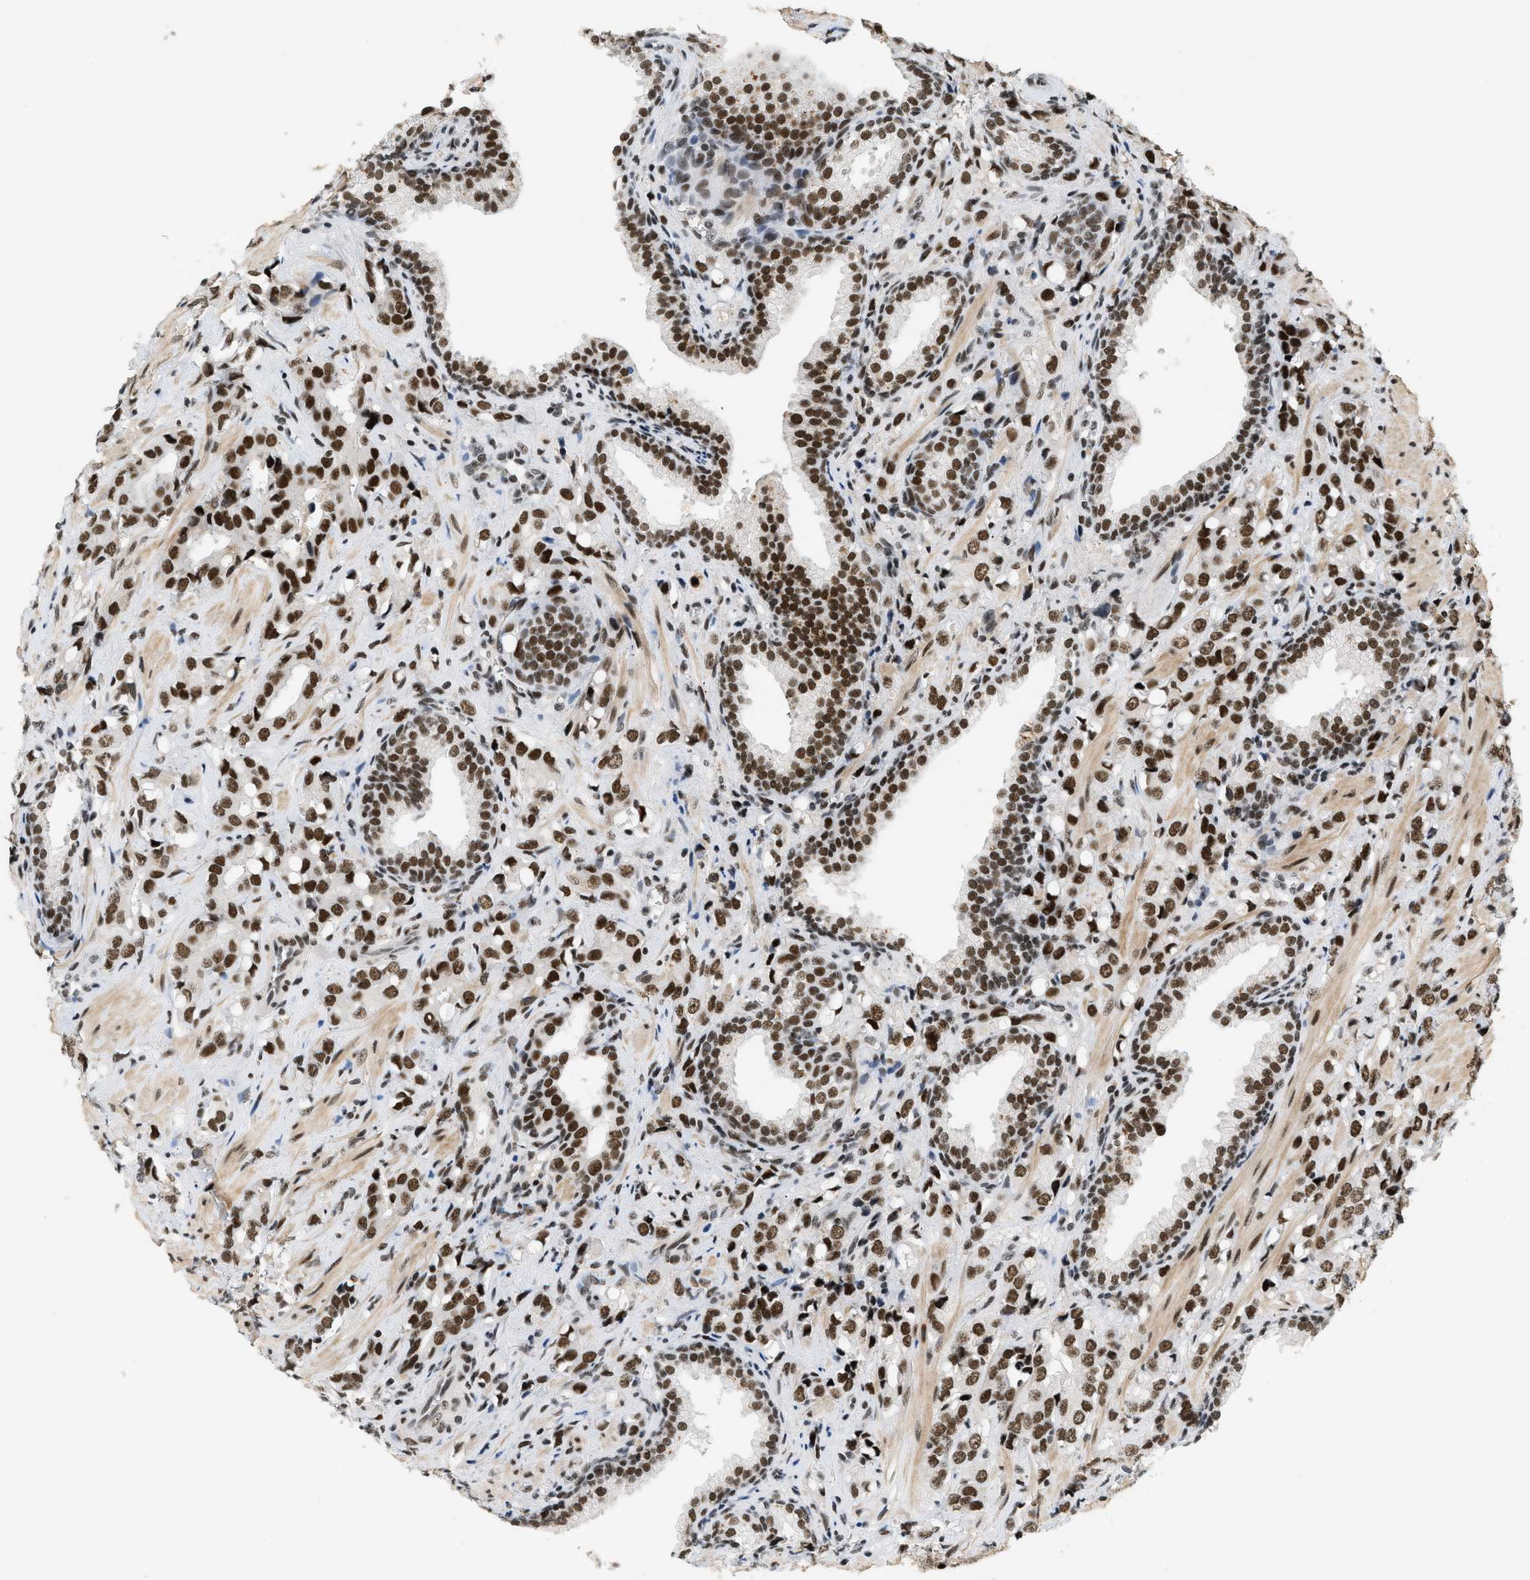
{"staining": {"intensity": "strong", "quantity": ">75%", "location": "nuclear"}, "tissue": "prostate cancer", "cell_type": "Tumor cells", "image_type": "cancer", "snomed": [{"axis": "morphology", "description": "Adenocarcinoma, High grade"}, {"axis": "topography", "description": "Prostate"}], "caption": "Prostate adenocarcinoma (high-grade) stained with DAB (3,3'-diaminobenzidine) immunohistochemistry displays high levels of strong nuclear expression in approximately >75% of tumor cells.", "gene": "SMARCB1", "patient": {"sex": "male", "age": 52}}